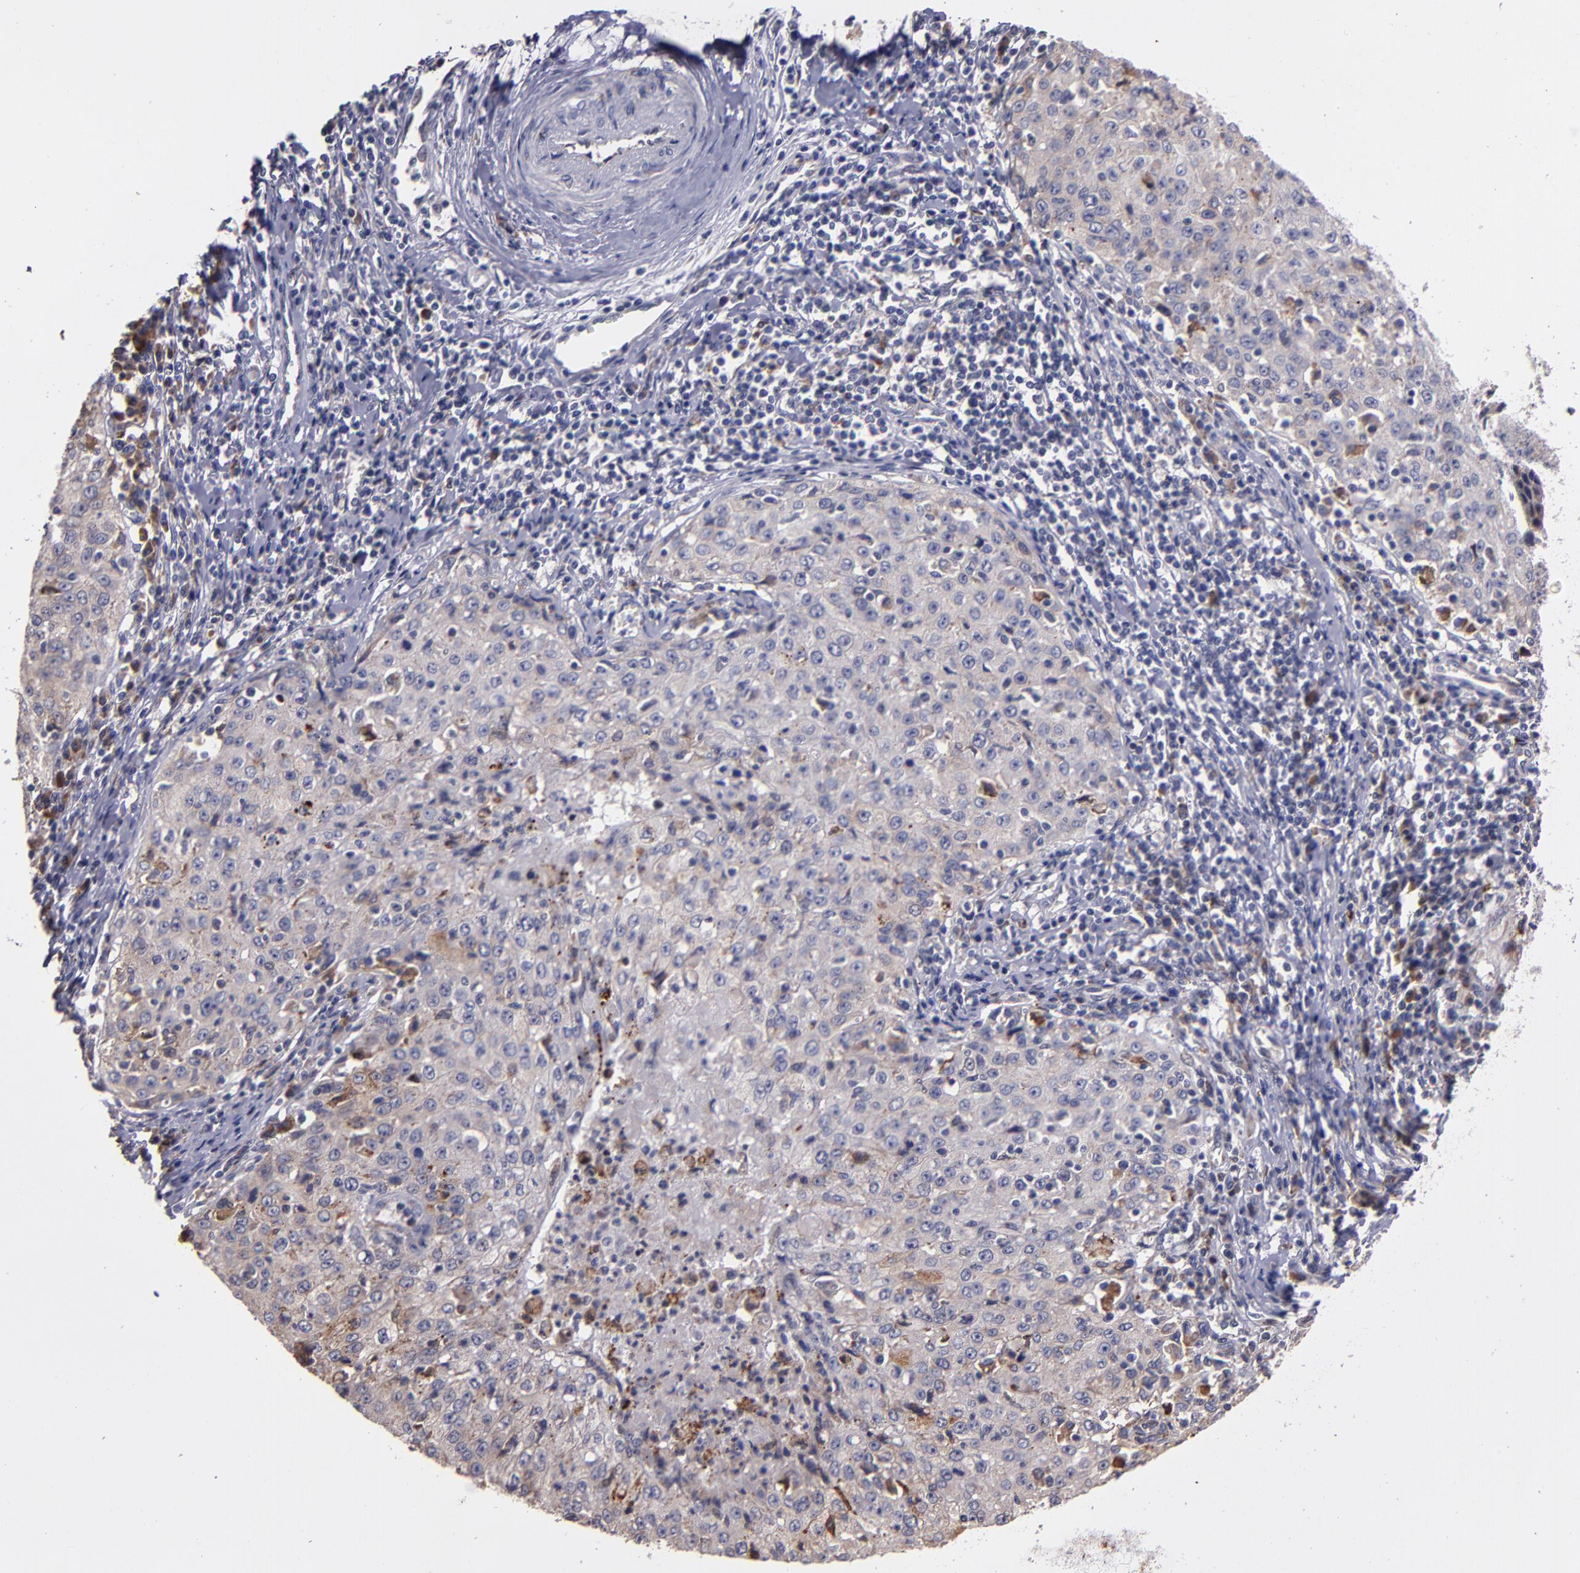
{"staining": {"intensity": "weak", "quantity": ">75%", "location": "cytoplasmic/membranous"}, "tissue": "cervical cancer", "cell_type": "Tumor cells", "image_type": "cancer", "snomed": [{"axis": "morphology", "description": "Squamous cell carcinoma, NOS"}, {"axis": "topography", "description": "Cervix"}], "caption": "Immunohistochemical staining of human cervical cancer (squamous cell carcinoma) displays weak cytoplasmic/membranous protein staining in about >75% of tumor cells. Using DAB (brown) and hematoxylin (blue) stains, captured at high magnification using brightfield microscopy.", "gene": "IFIH1", "patient": {"sex": "female", "age": 27}}